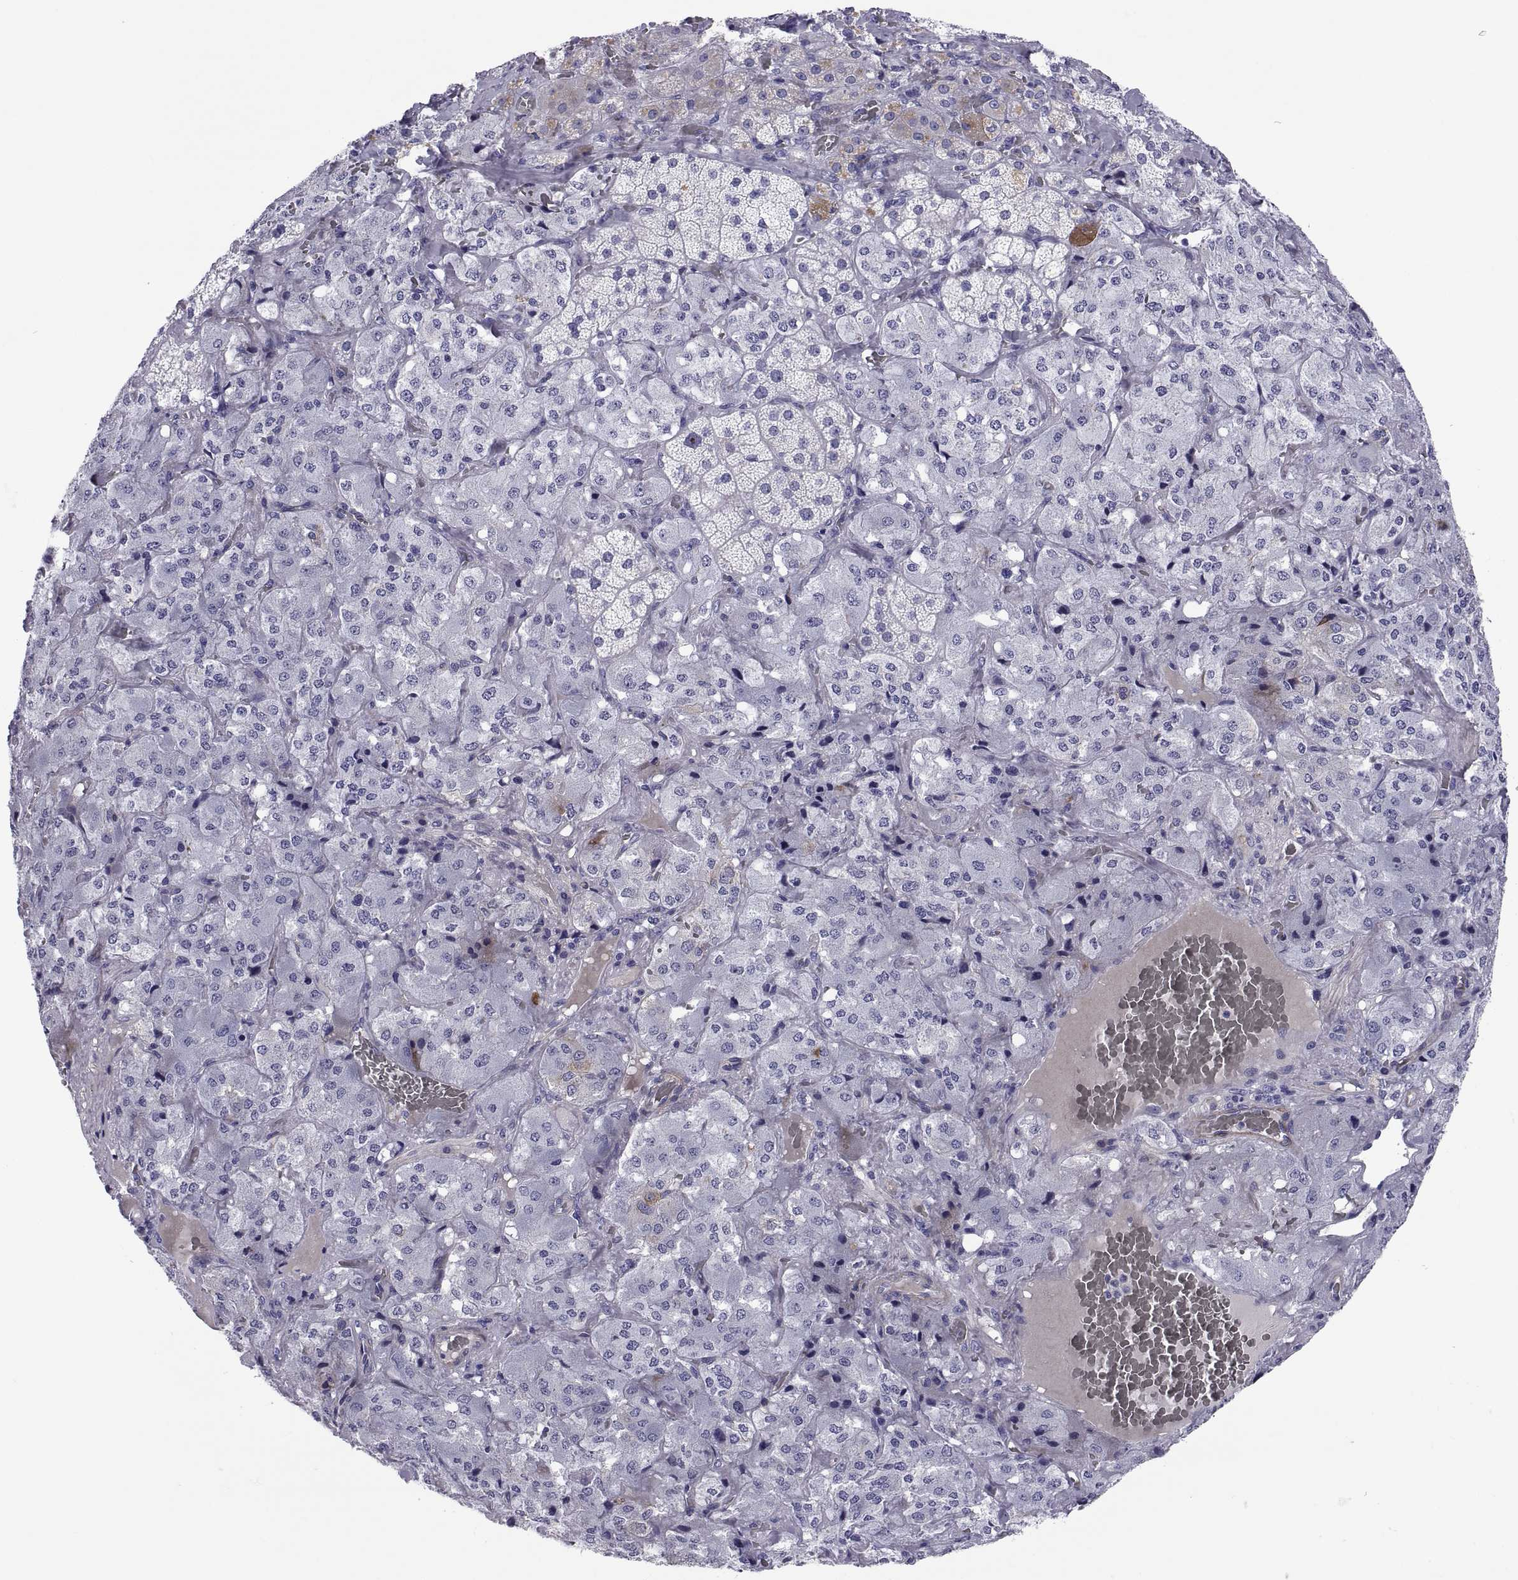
{"staining": {"intensity": "negative", "quantity": "none", "location": "none"}, "tissue": "adrenal gland", "cell_type": "Glandular cells", "image_type": "normal", "snomed": [{"axis": "morphology", "description": "Normal tissue, NOS"}, {"axis": "topography", "description": "Adrenal gland"}], "caption": "An immunohistochemistry histopathology image of benign adrenal gland is shown. There is no staining in glandular cells of adrenal gland. The staining is performed using DAB (3,3'-diaminobenzidine) brown chromogen with nuclei counter-stained in using hematoxylin.", "gene": "CHCT1", "patient": {"sex": "male", "age": 57}}